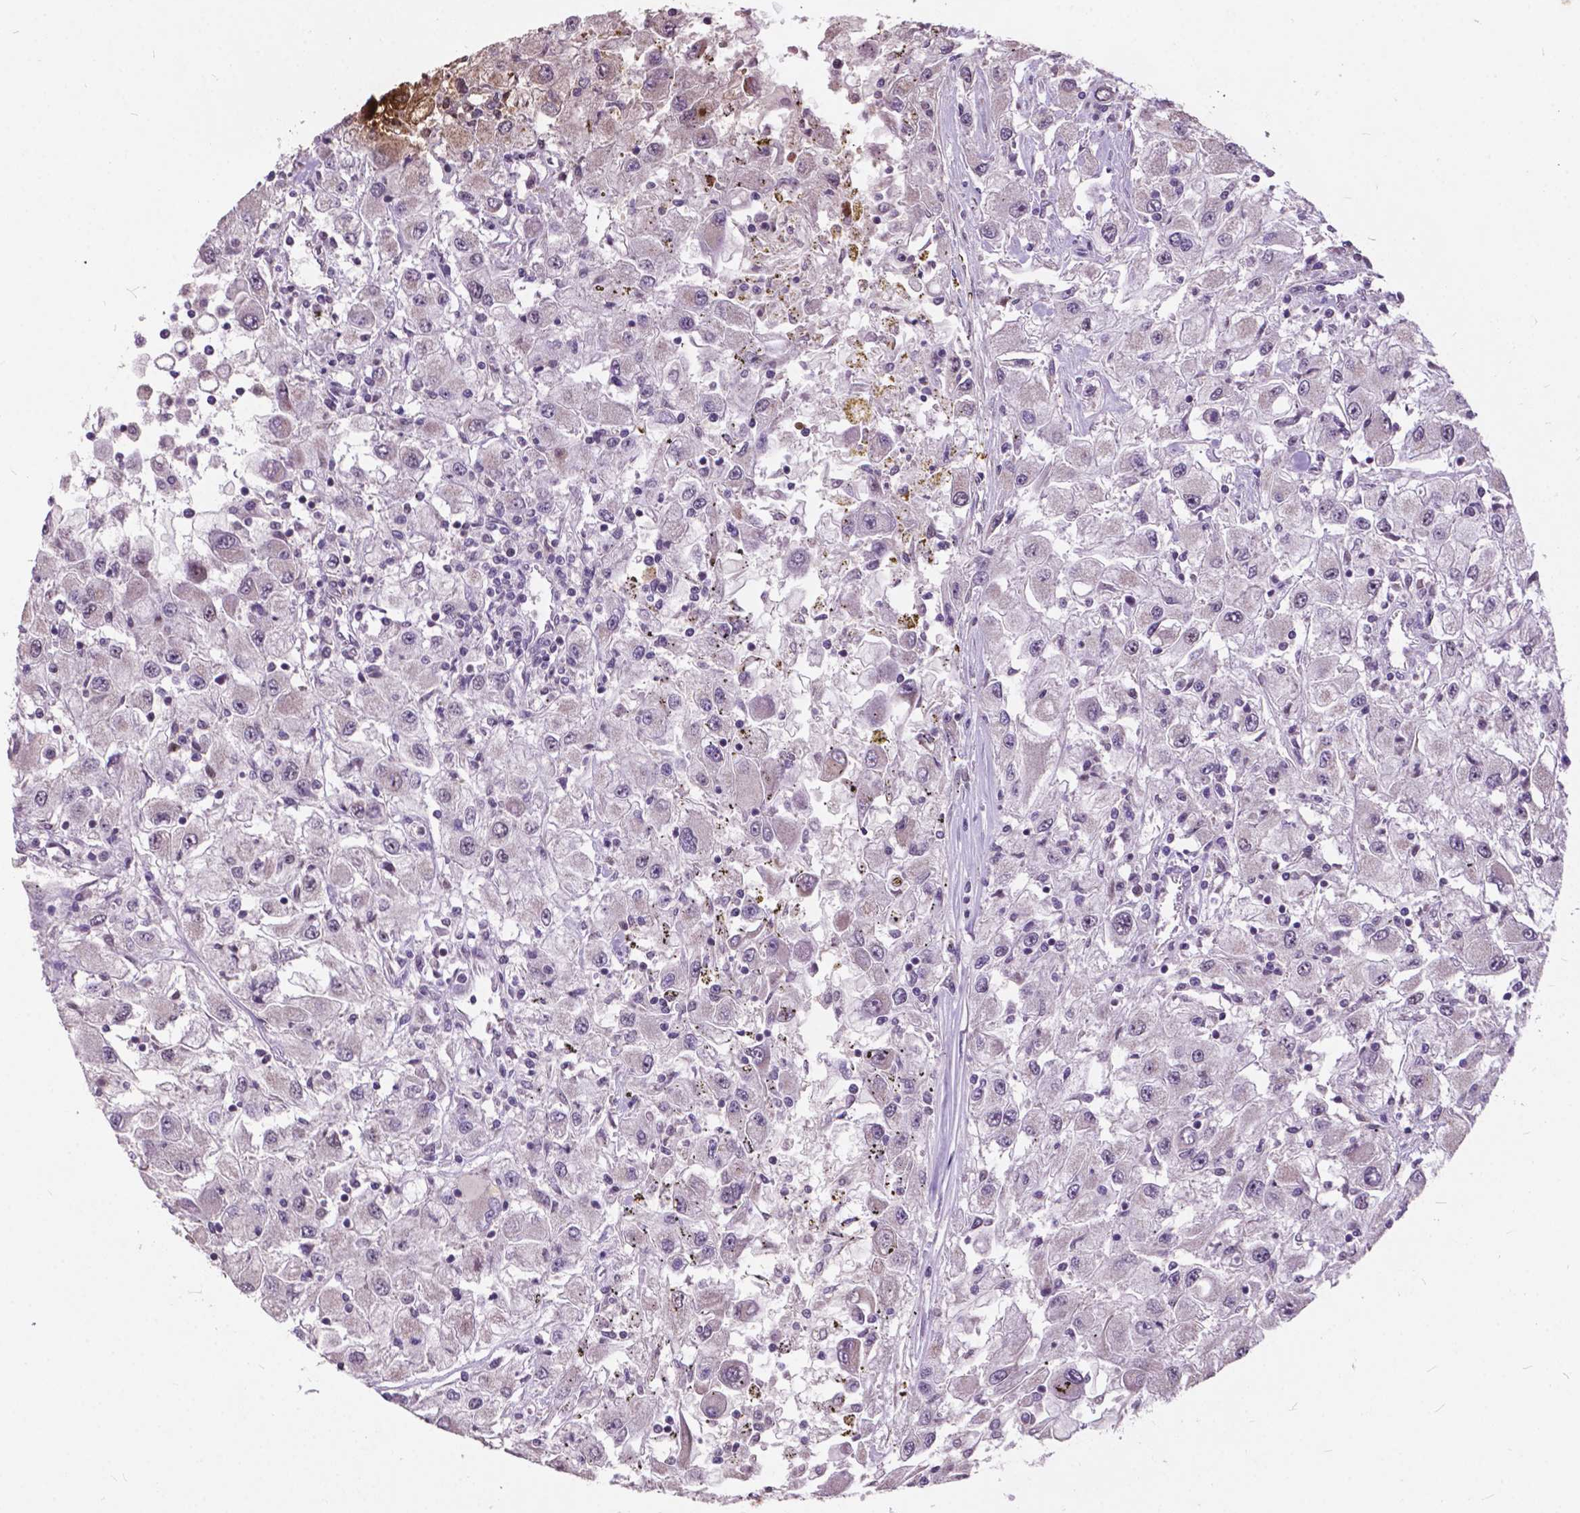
{"staining": {"intensity": "negative", "quantity": "none", "location": "none"}, "tissue": "renal cancer", "cell_type": "Tumor cells", "image_type": "cancer", "snomed": [{"axis": "morphology", "description": "Adenocarcinoma, NOS"}, {"axis": "topography", "description": "Kidney"}], "caption": "Renal cancer (adenocarcinoma) was stained to show a protein in brown. There is no significant positivity in tumor cells. (DAB immunohistochemistry (IHC), high magnification).", "gene": "MSH2", "patient": {"sex": "female", "age": 67}}